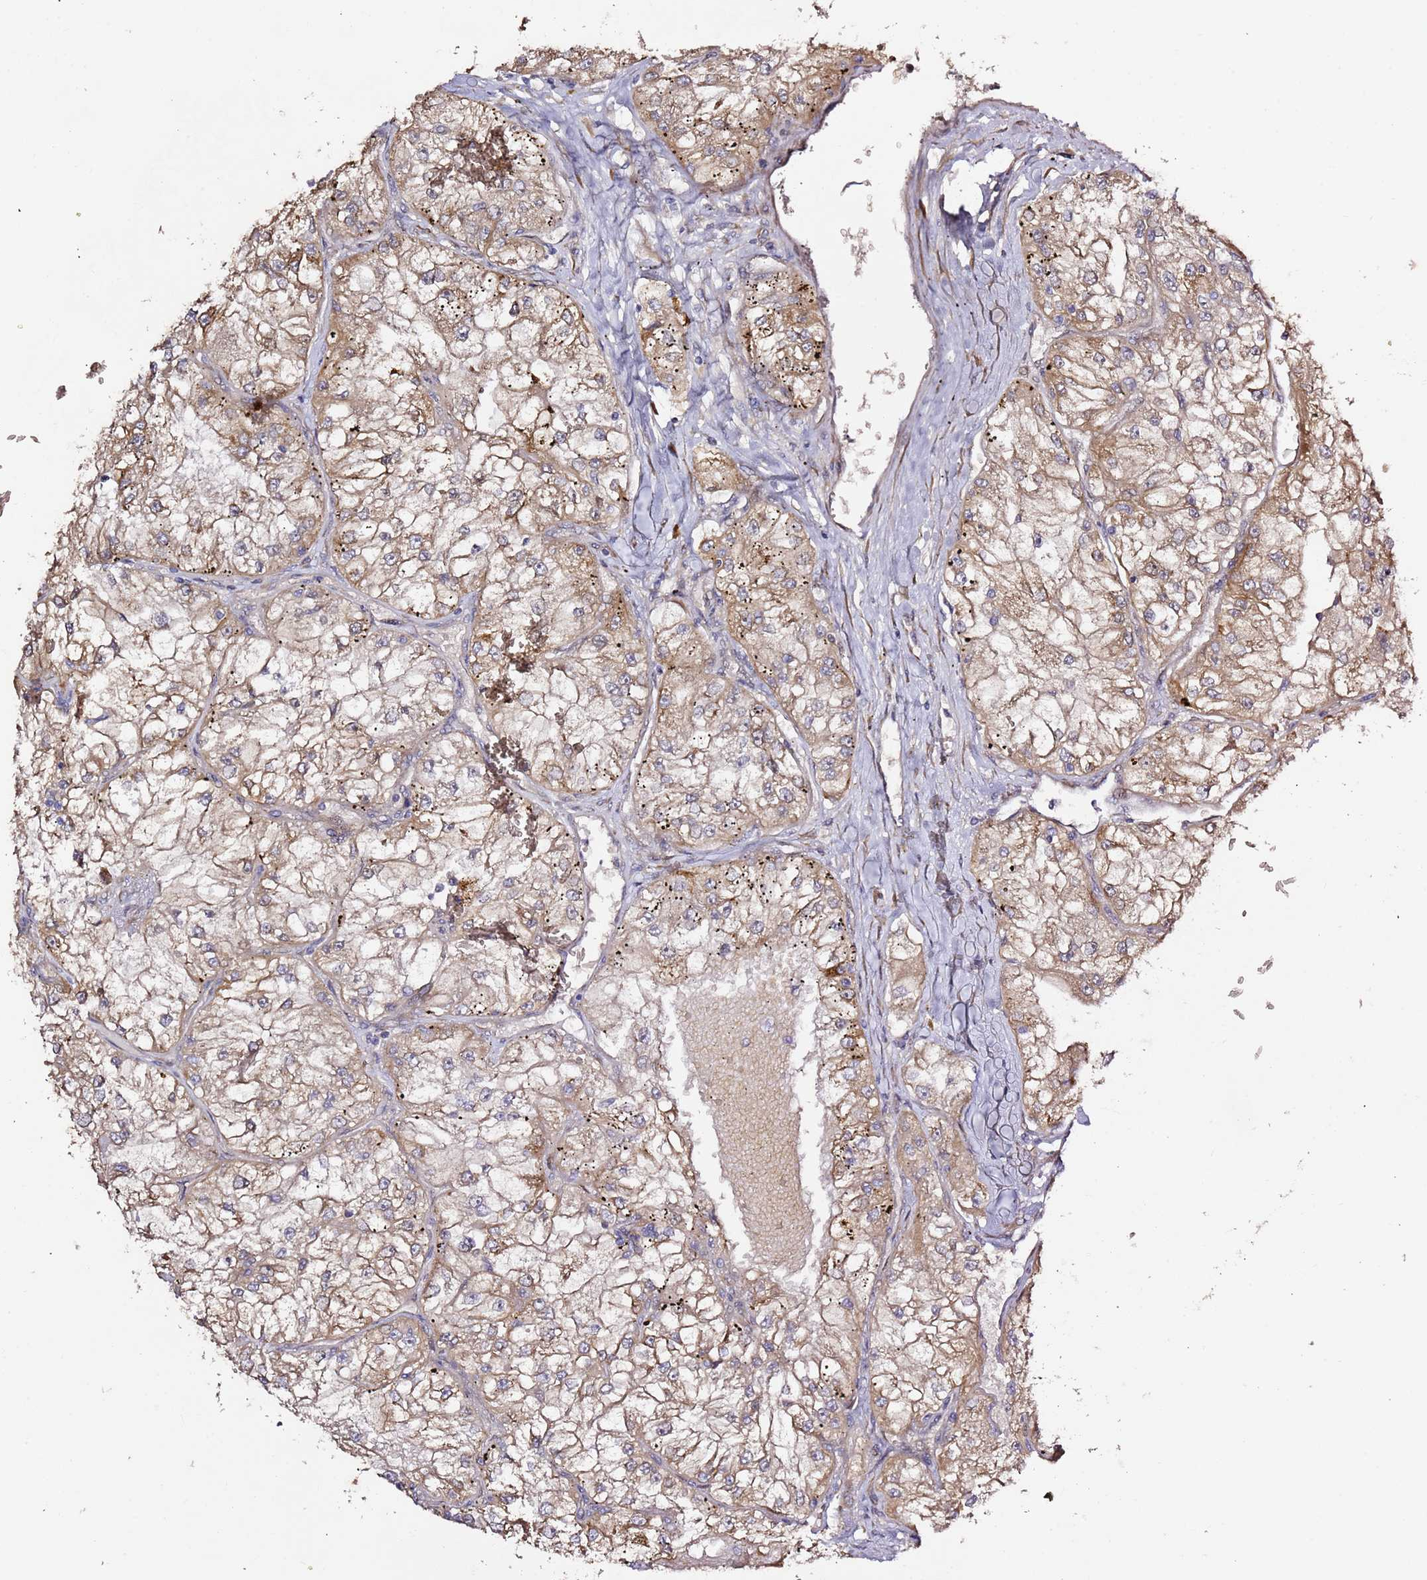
{"staining": {"intensity": "moderate", "quantity": "25%-75%", "location": "cytoplasmic/membranous"}, "tissue": "renal cancer", "cell_type": "Tumor cells", "image_type": "cancer", "snomed": [{"axis": "morphology", "description": "Adenocarcinoma, NOS"}, {"axis": "topography", "description": "Kidney"}], "caption": "Protein expression by immunohistochemistry (IHC) demonstrates moderate cytoplasmic/membranous staining in approximately 25%-75% of tumor cells in adenocarcinoma (renal).", "gene": "HSD17B7", "patient": {"sex": "female", "age": 72}}